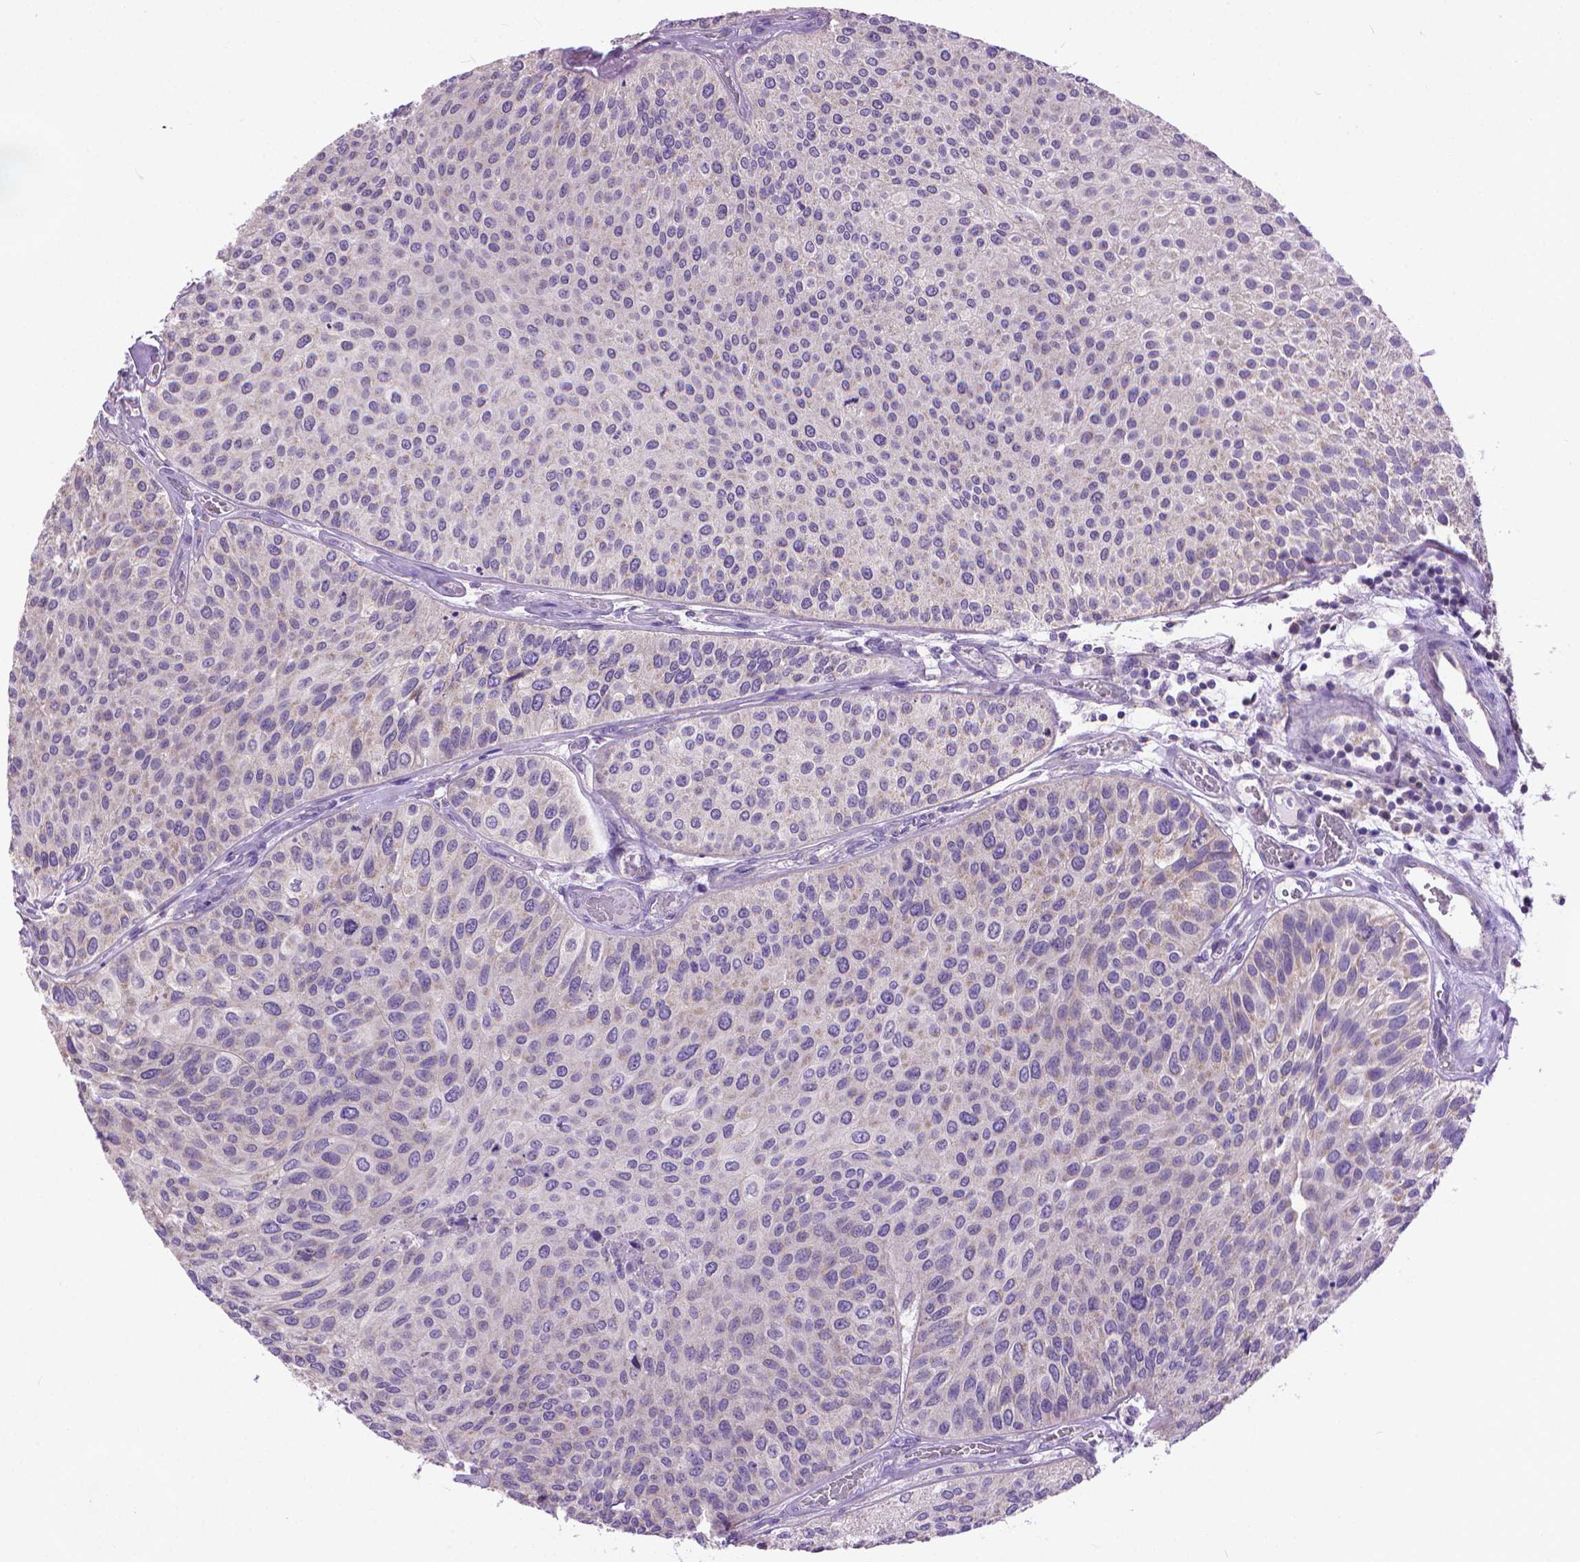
{"staining": {"intensity": "negative", "quantity": "none", "location": "none"}, "tissue": "urothelial cancer", "cell_type": "Tumor cells", "image_type": "cancer", "snomed": [{"axis": "morphology", "description": "Urothelial carcinoma, Low grade"}, {"axis": "topography", "description": "Urinary bladder"}], "caption": "Histopathology image shows no significant protein expression in tumor cells of low-grade urothelial carcinoma.", "gene": "SYN1", "patient": {"sex": "female", "age": 87}}